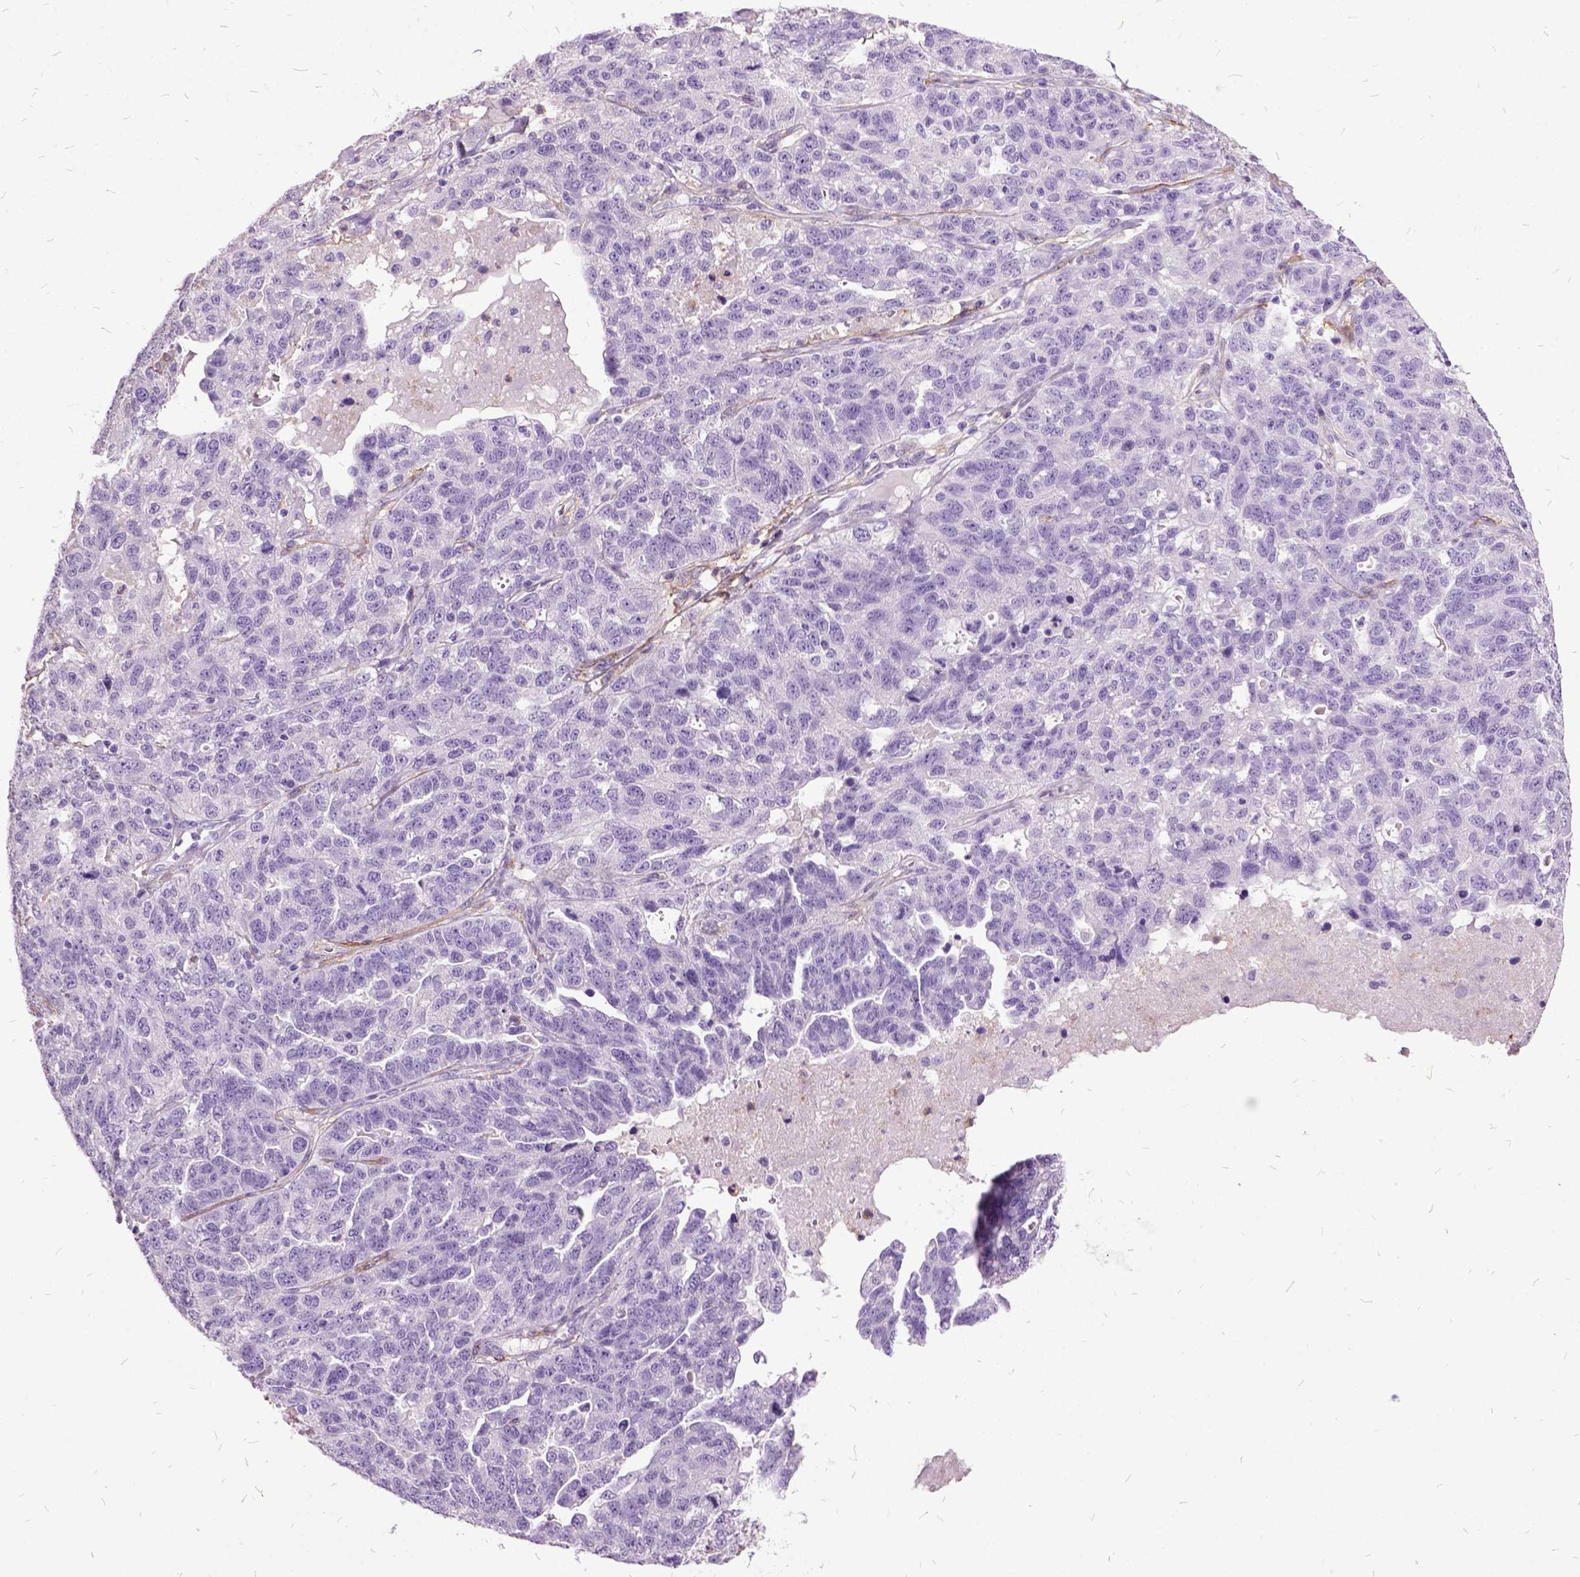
{"staining": {"intensity": "negative", "quantity": "none", "location": "none"}, "tissue": "ovarian cancer", "cell_type": "Tumor cells", "image_type": "cancer", "snomed": [{"axis": "morphology", "description": "Cystadenocarcinoma, serous, NOS"}, {"axis": "topography", "description": "Ovary"}], "caption": "Human ovarian cancer (serous cystadenocarcinoma) stained for a protein using IHC displays no expression in tumor cells.", "gene": "MME", "patient": {"sex": "female", "age": 71}}